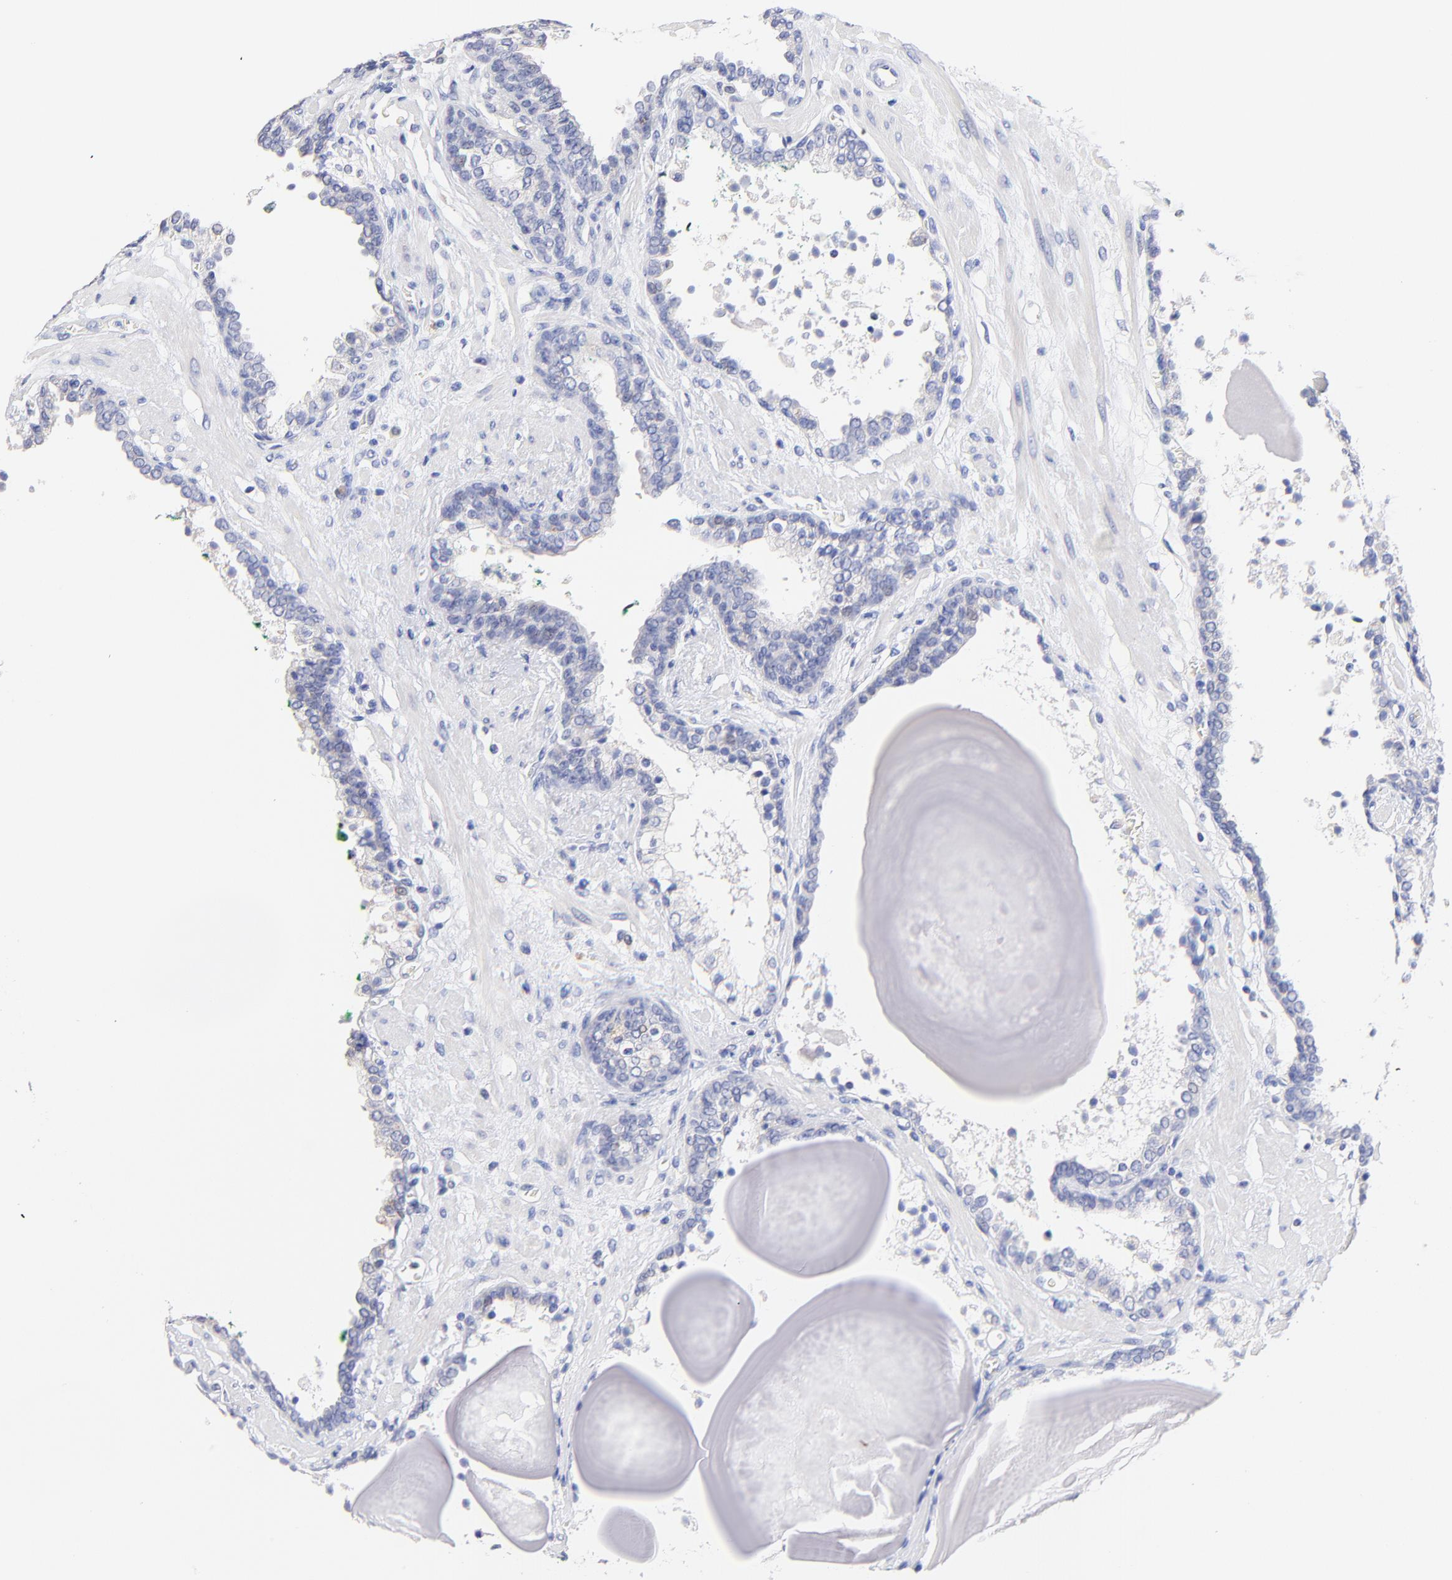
{"staining": {"intensity": "weak", "quantity": "<25%", "location": "cytoplasmic/membranous"}, "tissue": "prostate cancer", "cell_type": "Tumor cells", "image_type": "cancer", "snomed": [{"axis": "morphology", "description": "Adenocarcinoma, Medium grade"}, {"axis": "topography", "description": "Prostate"}], "caption": "The micrograph displays no staining of tumor cells in prostate cancer.", "gene": "CFAP57", "patient": {"sex": "male", "age": 70}}